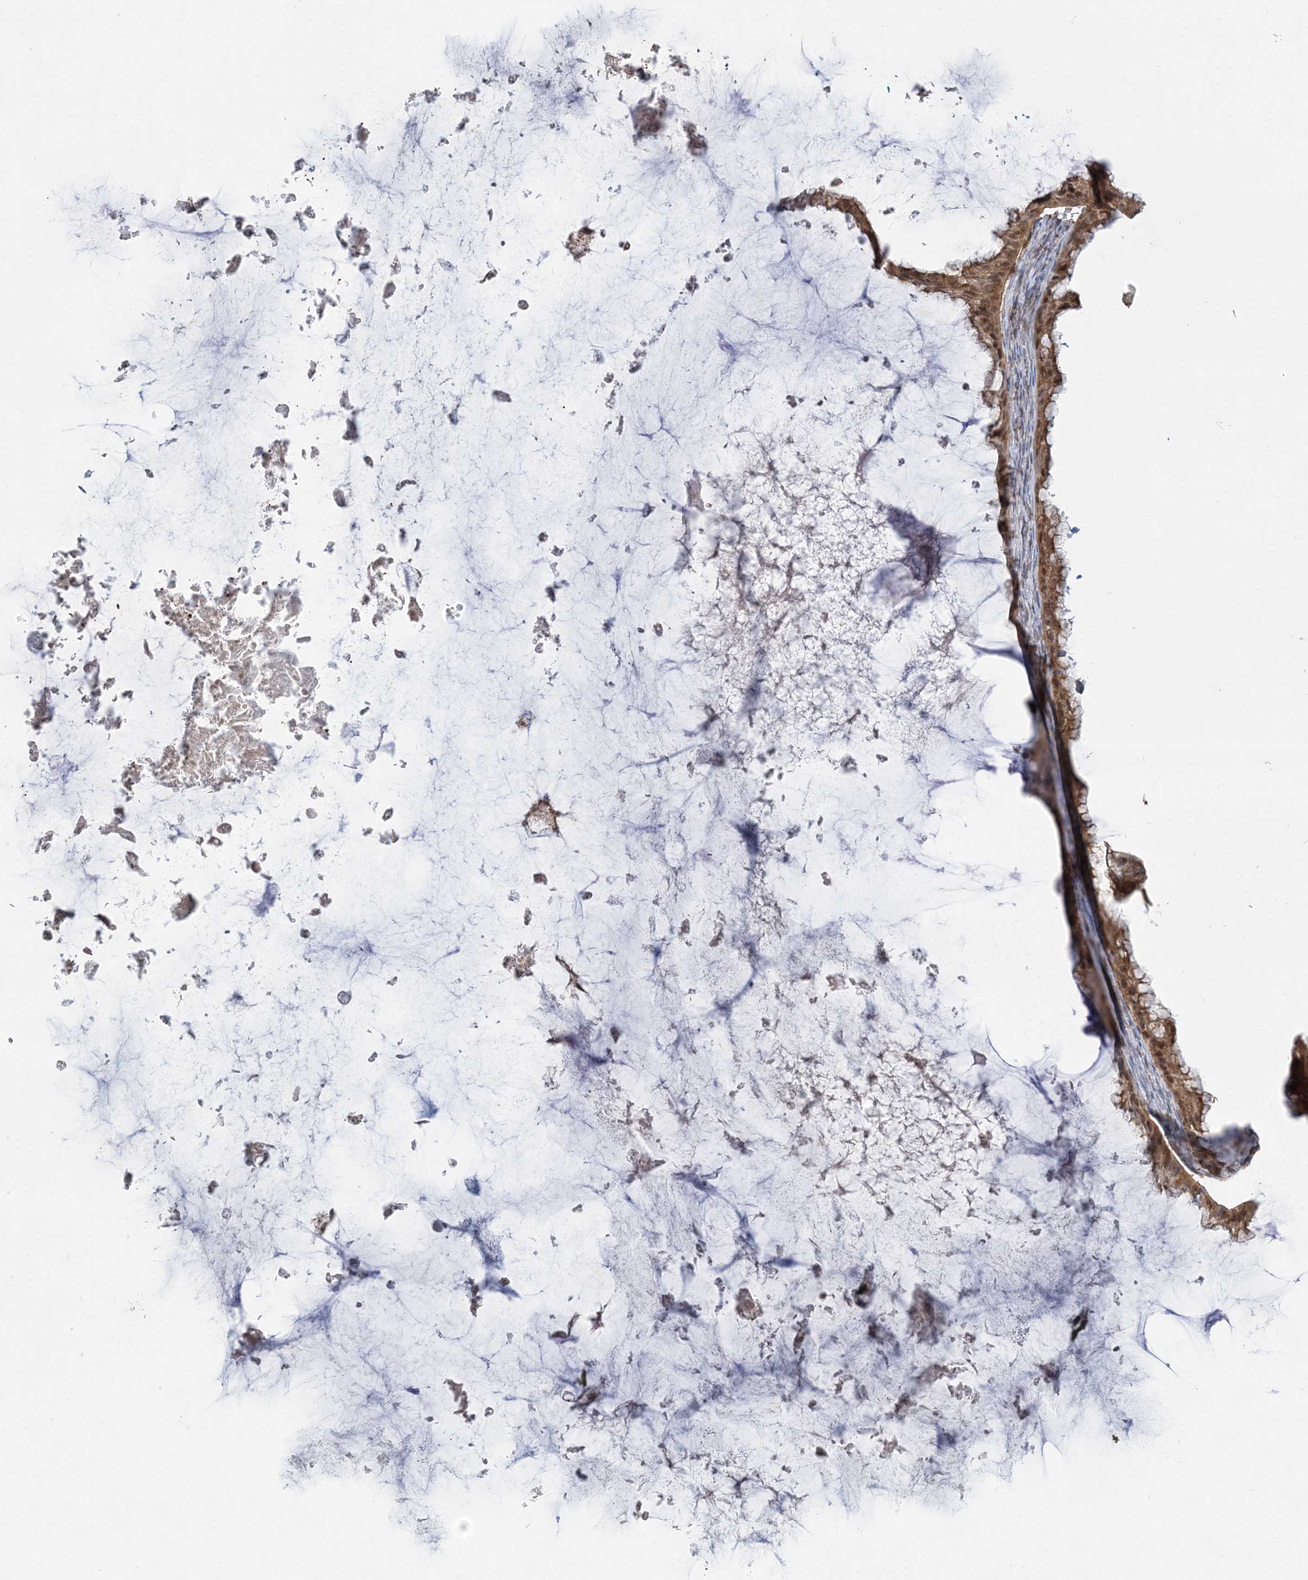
{"staining": {"intensity": "moderate", "quantity": ">75%", "location": "cytoplasmic/membranous,nuclear"}, "tissue": "ovarian cancer", "cell_type": "Tumor cells", "image_type": "cancer", "snomed": [{"axis": "morphology", "description": "Cystadenocarcinoma, mucinous, NOS"}, {"axis": "topography", "description": "Ovary"}], "caption": "Immunohistochemical staining of human ovarian cancer (mucinous cystadenocarcinoma) shows medium levels of moderate cytoplasmic/membranous and nuclear expression in about >75% of tumor cells.", "gene": "GRSF1", "patient": {"sex": "female", "age": 61}}